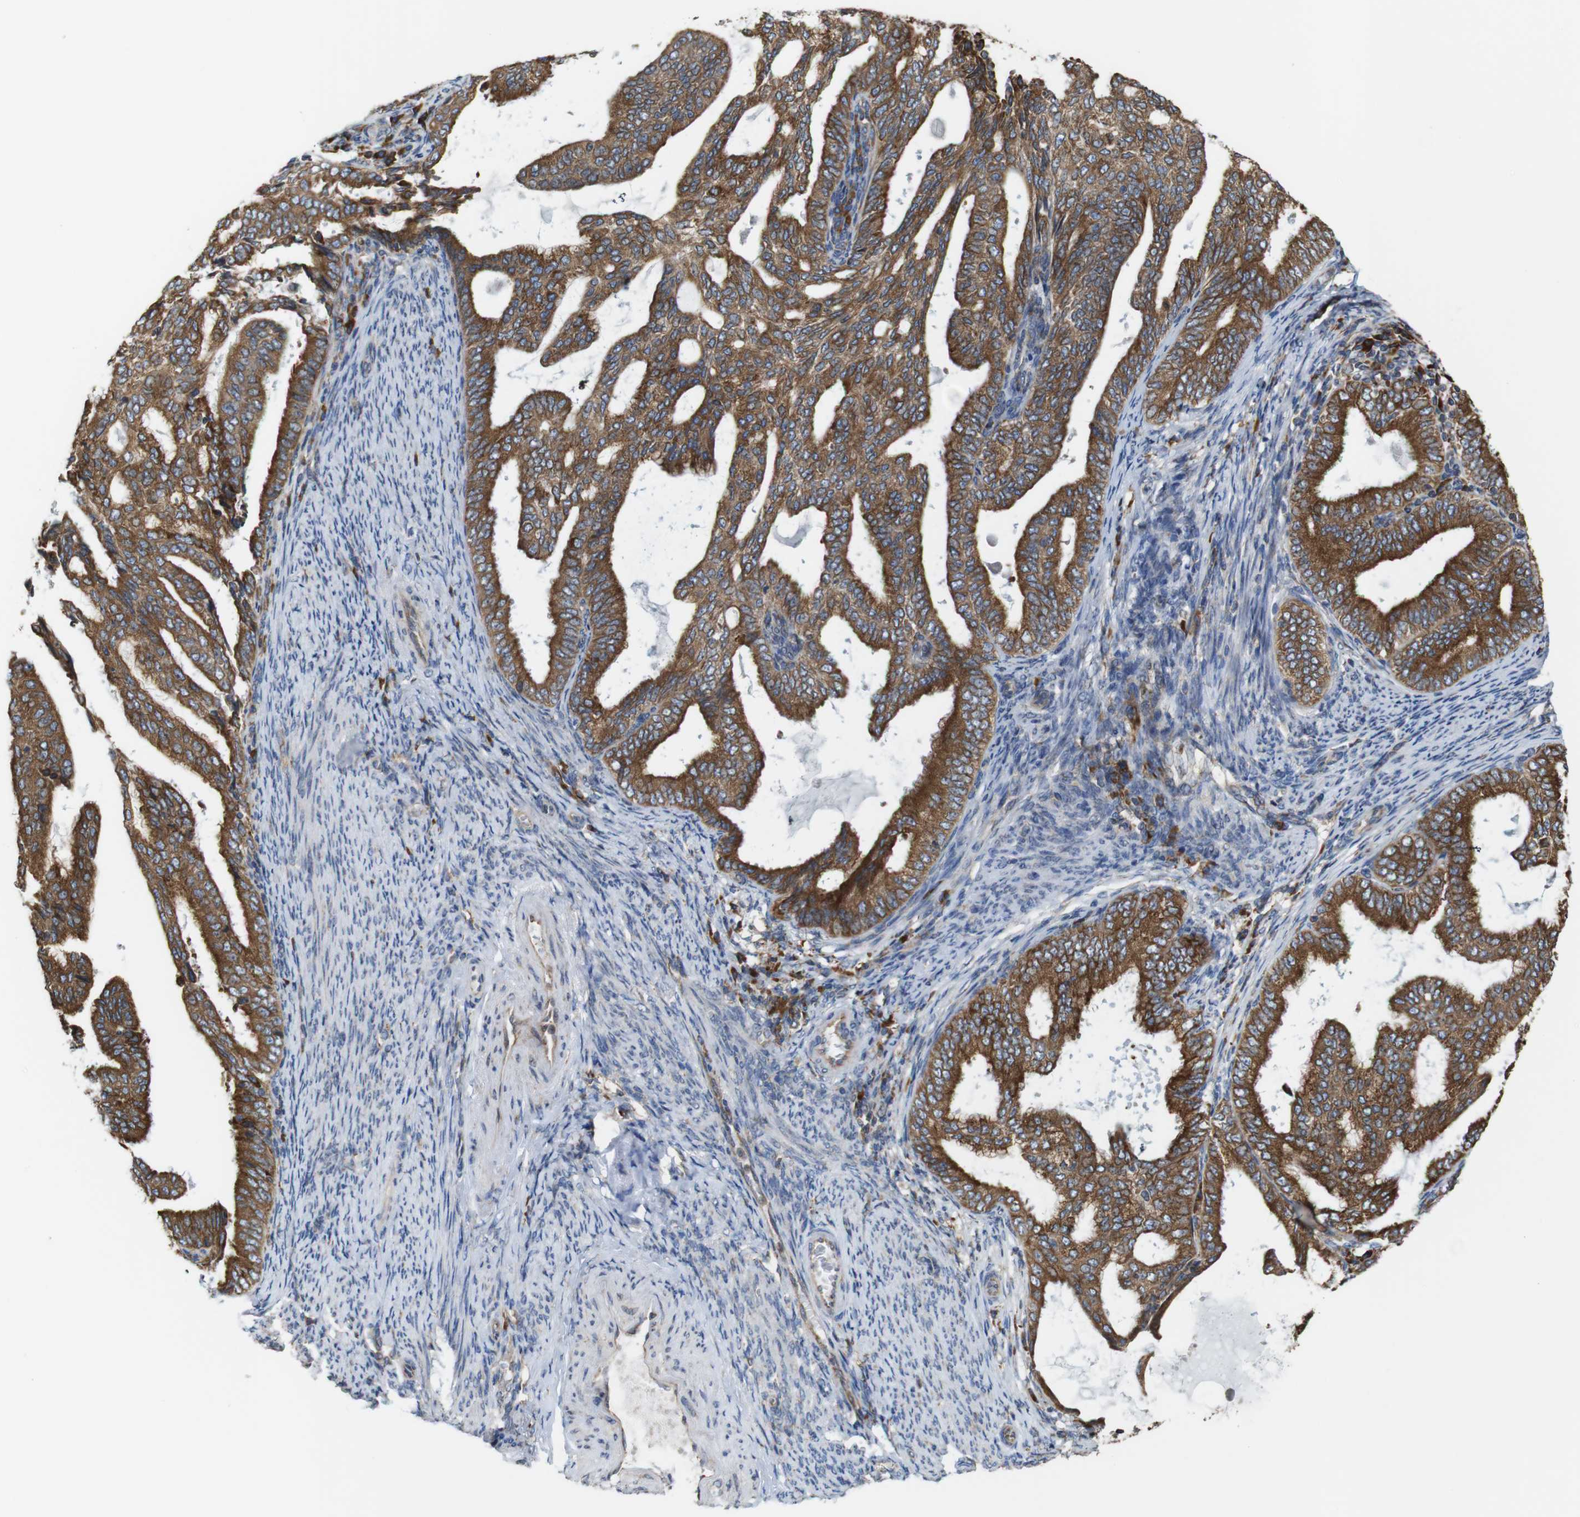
{"staining": {"intensity": "strong", "quantity": ">75%", "location": "cytoplasmic/membranous"}, "tissue": "endometrial cancer", "cell_type": "Tumor cells", "image_type": "cancer", "snomed": [{"axis": "morphology", "description": "Adenocarcinoma, NOS"}, {"axis": "topography", "description": "Endometrium"}], "caption": "Tumor cells demonstrate high levels of strong cytoplasmic/membranous staining in about >75% of cells in endometrial cancer.", "gene": "UGGT1", "patient": {"sex": "female", "age": 58}}